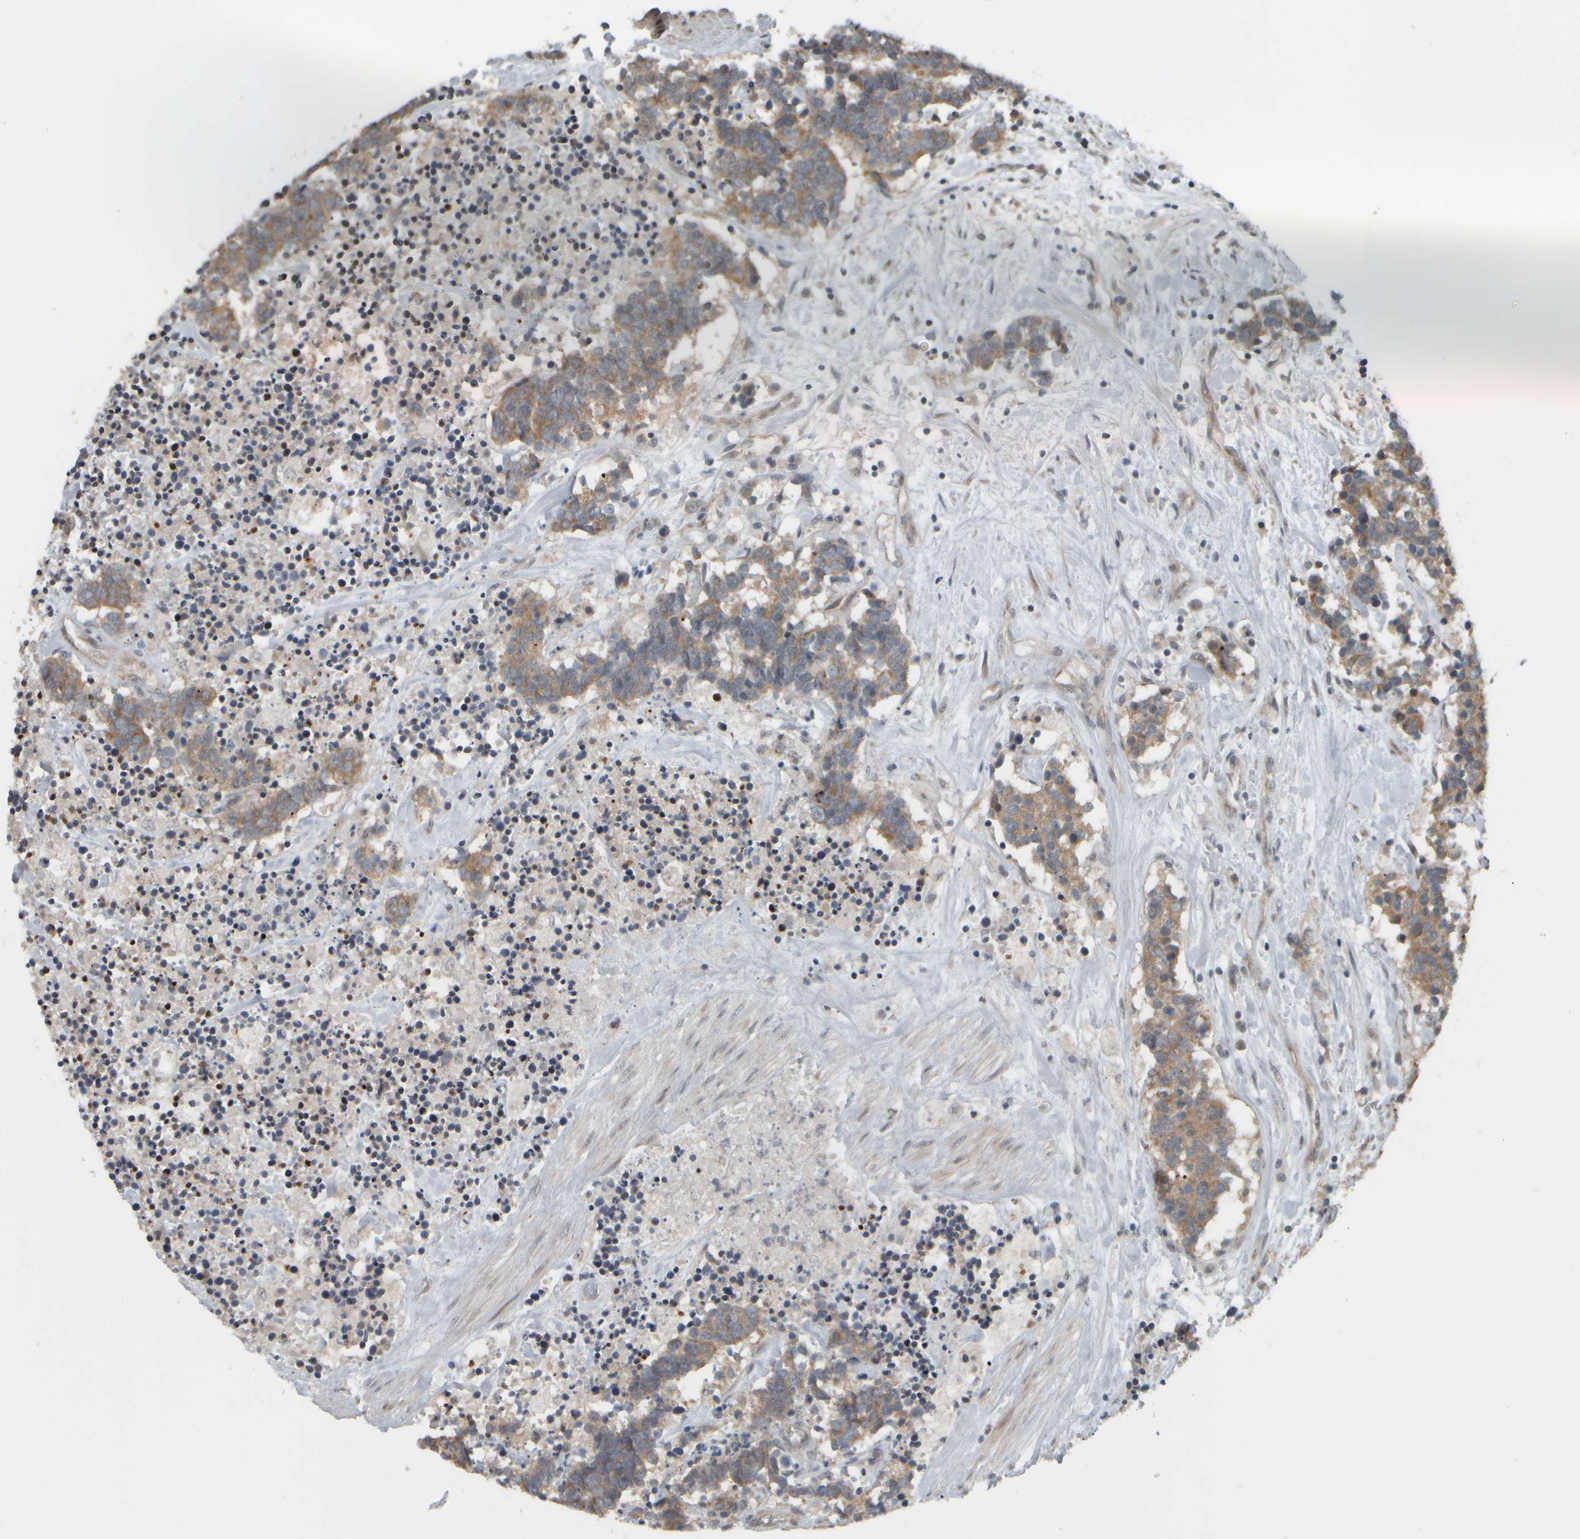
{"staining": {"intensity": "moderate", "quantity": ">75%", "location": "cytoplasmic/membranous"}, "tissue": "carcinoid", "cell_type": "Tumor cells", "image_type": "cancer", "snomed": [{"axis": "morphology", "description": "Carcinoma, NOS"}, {"axis": "morphology", "description": "Carcinoid, malignant, NOS"}, {"axis": "topography", "description": "Urinary bladder"}], "caption": "This is a photomicrograph of immunohistochemistry (IHC) staining of malignant carcinoid, which shows moderate staining in the cytoplasmic/membranous of tumor cells.", "gene": "NAPG", "patient": {"sex": "male", "age": 57}}